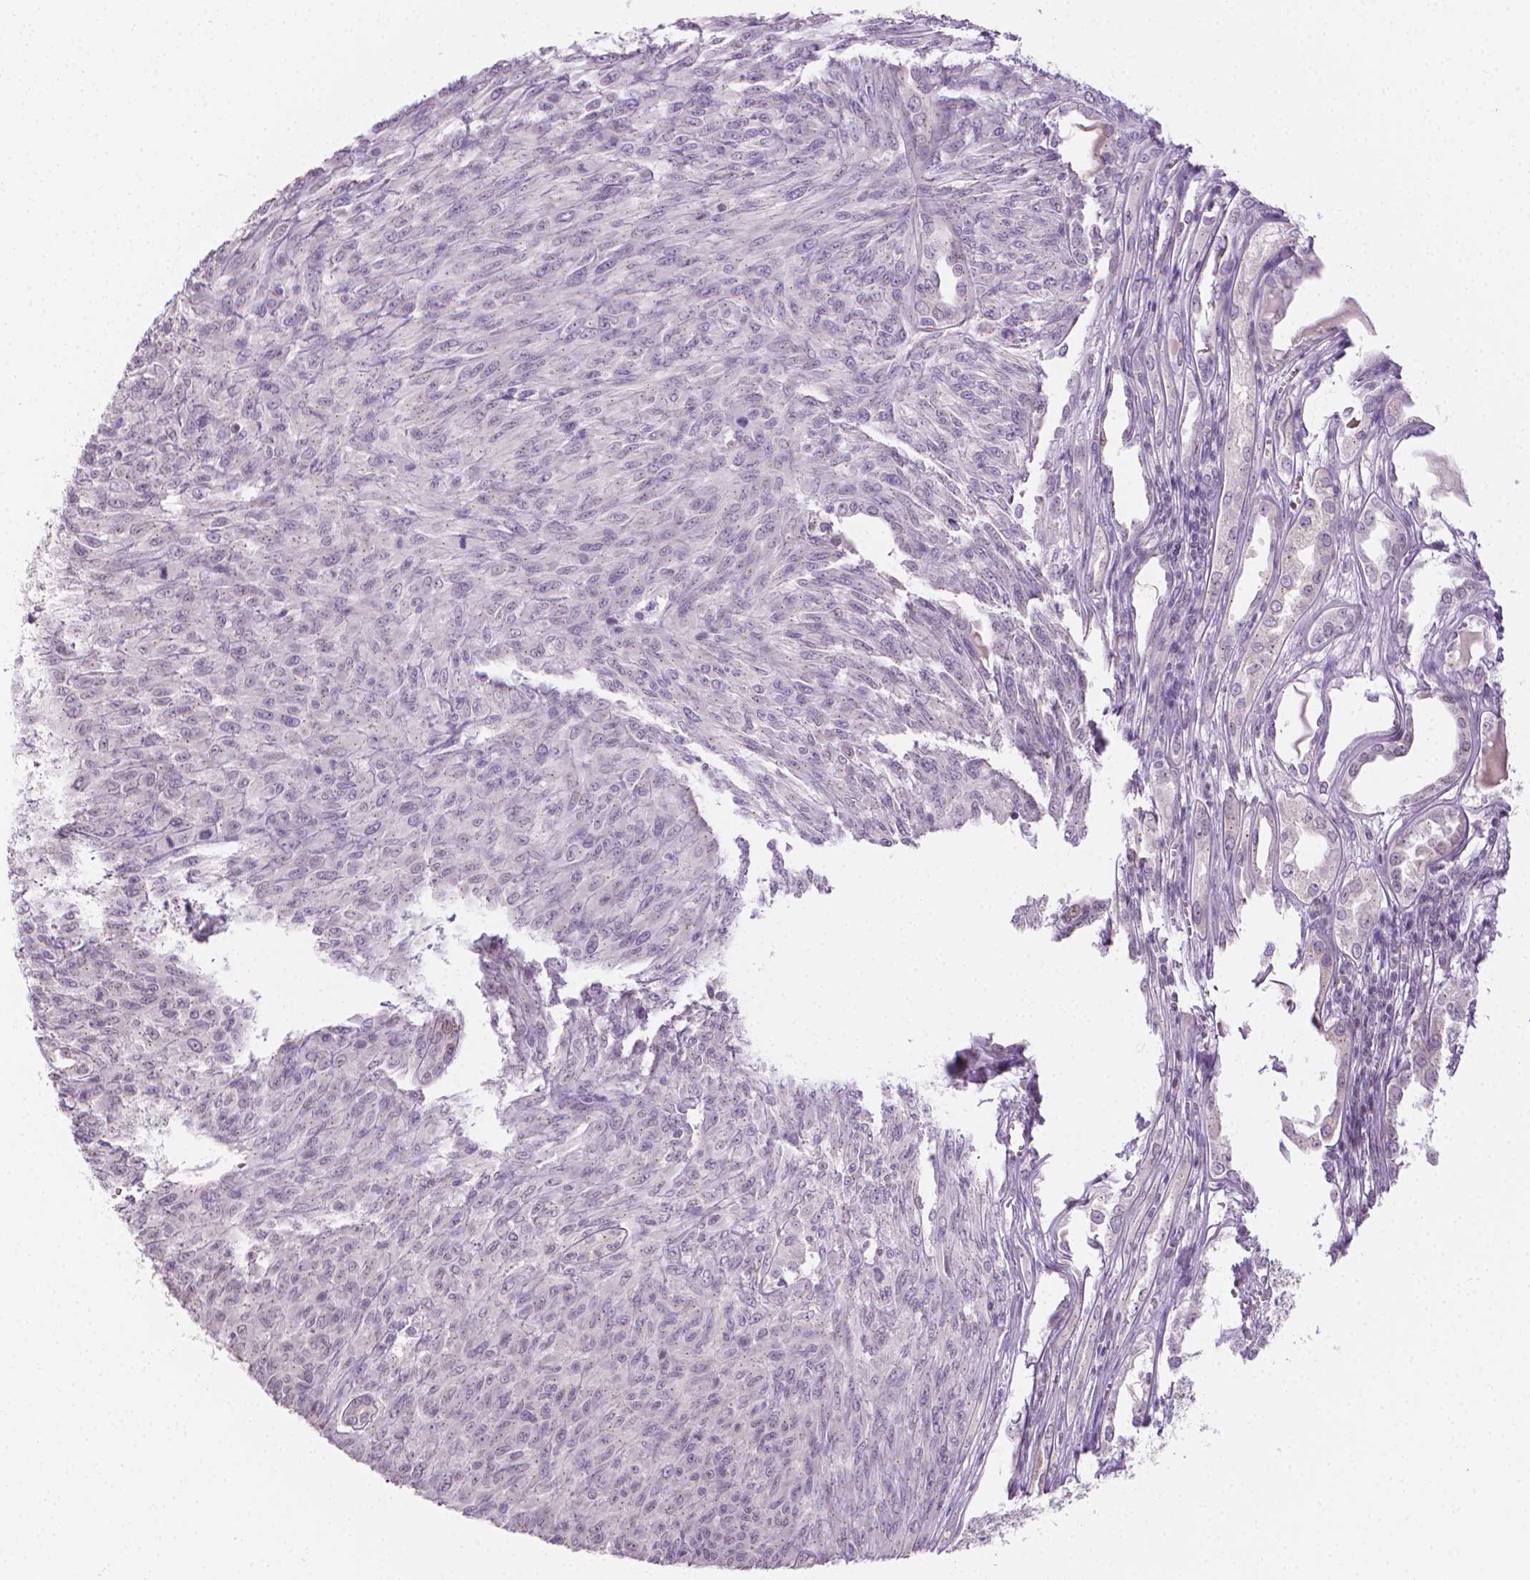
{"staining": {"intensity": "negative", "quantity": "none", "location": "none"}, "tissue": "renal cancer", "cell_type": "Tumor cells", "image_type": "cancer", "snomed": [{"axis": "morphology", "description": "Adenocarcinoma, NOS"}, {"axis": "topography", "description": "Kidney"}], "caption": "Tumor cells are negative for protein expression in human renal cancer.", "gene": "NCAN", "patient": {"sex": "male", "age": 58}}